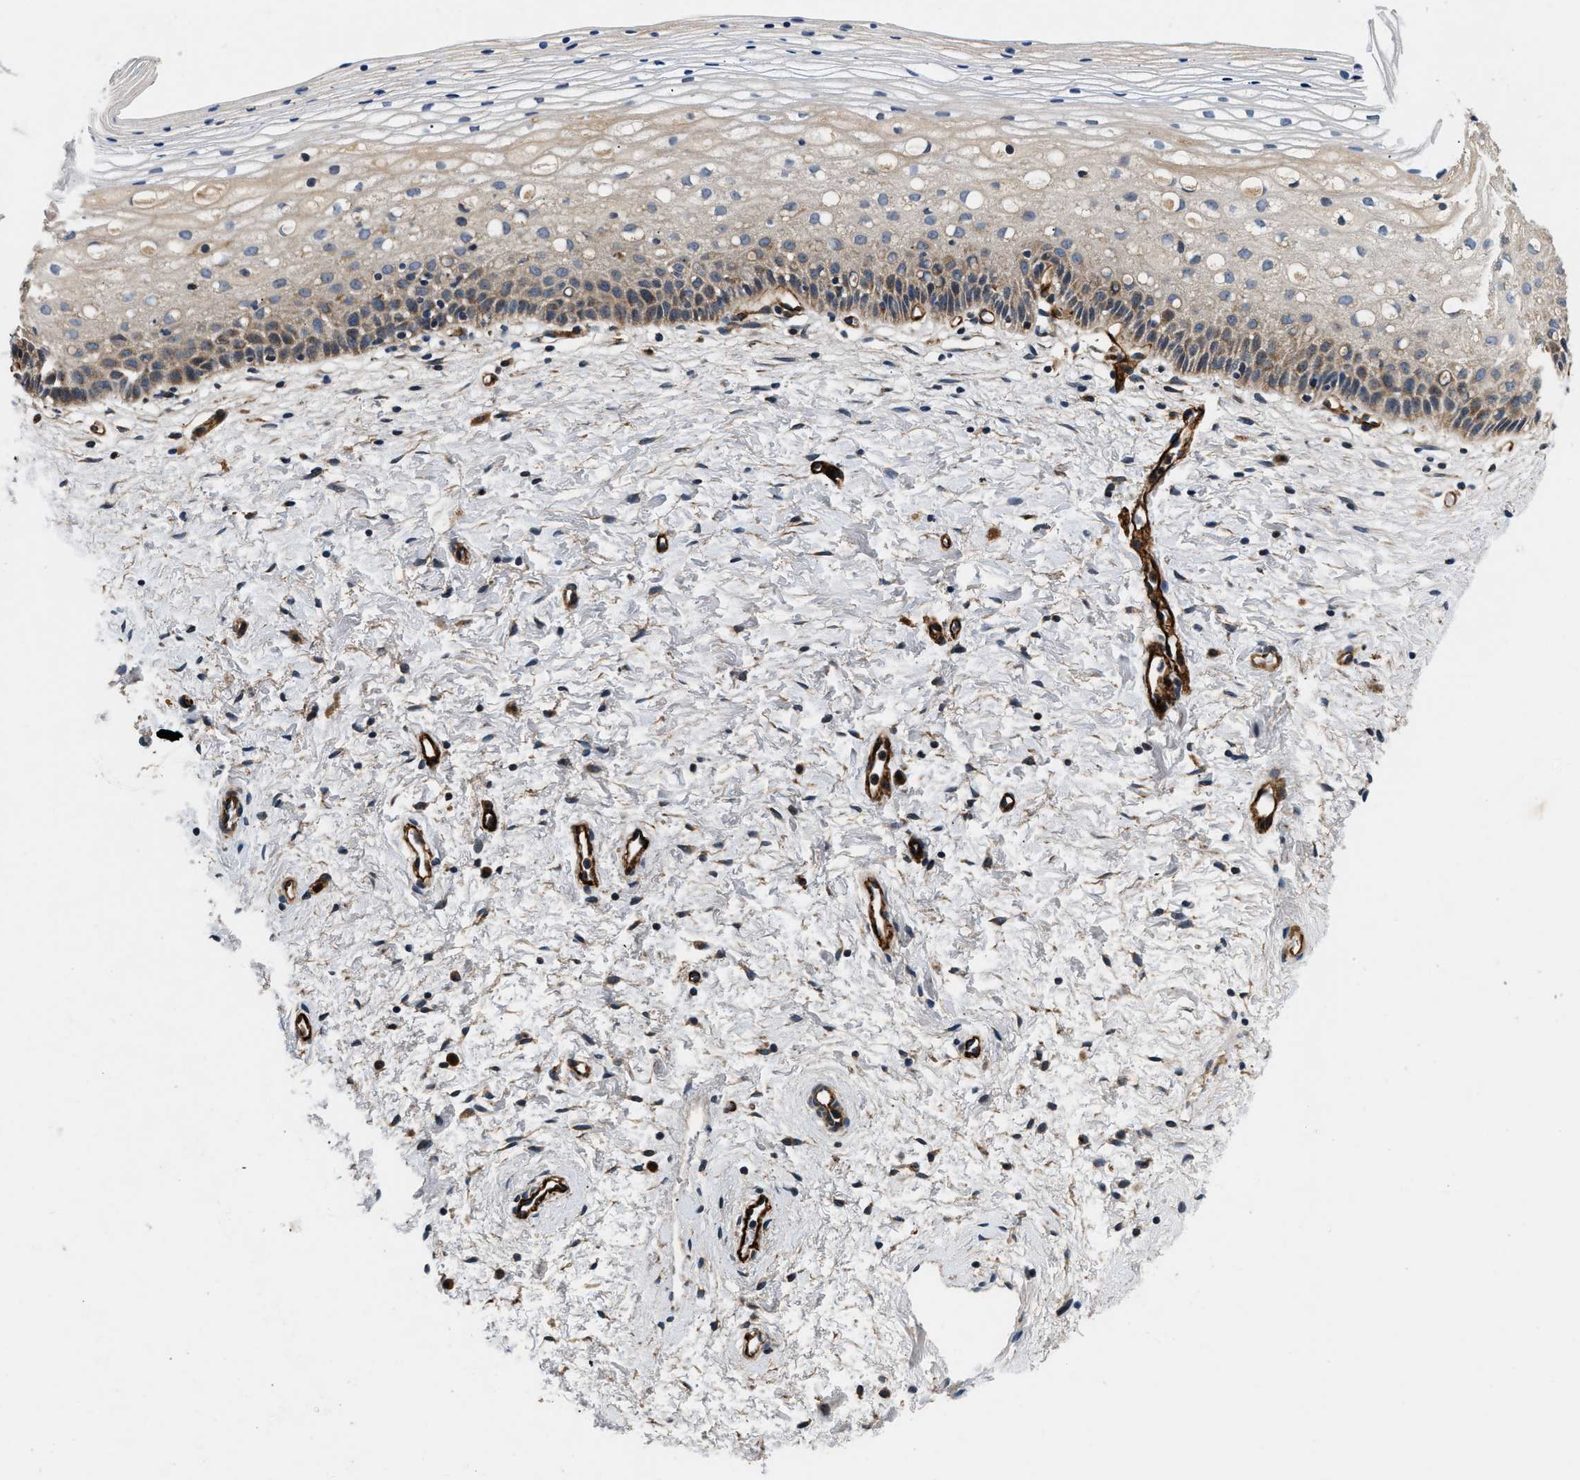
{"staining": {"intensity": "weak", "quantity": "25%-75%", "location": "cytoplasmic/membranous"}, "tissue": "cervix", "cell_type": "Glandular cells", "image_type": "normal", "snomed": [{"axis": "morphology", "description": "Normal tissue, NOS"}, {"axis": "topography", "description": "Cervix"}], "caption": "Immunohistochemical staining of unremarkable cervix demonstrates 25%-75% levels of weak cytoplasmic/membranous protein staining in approximately 25%-75% of glandular cells.", "gene": "NME6", "patient": {"sex": "female", "age": 72}}